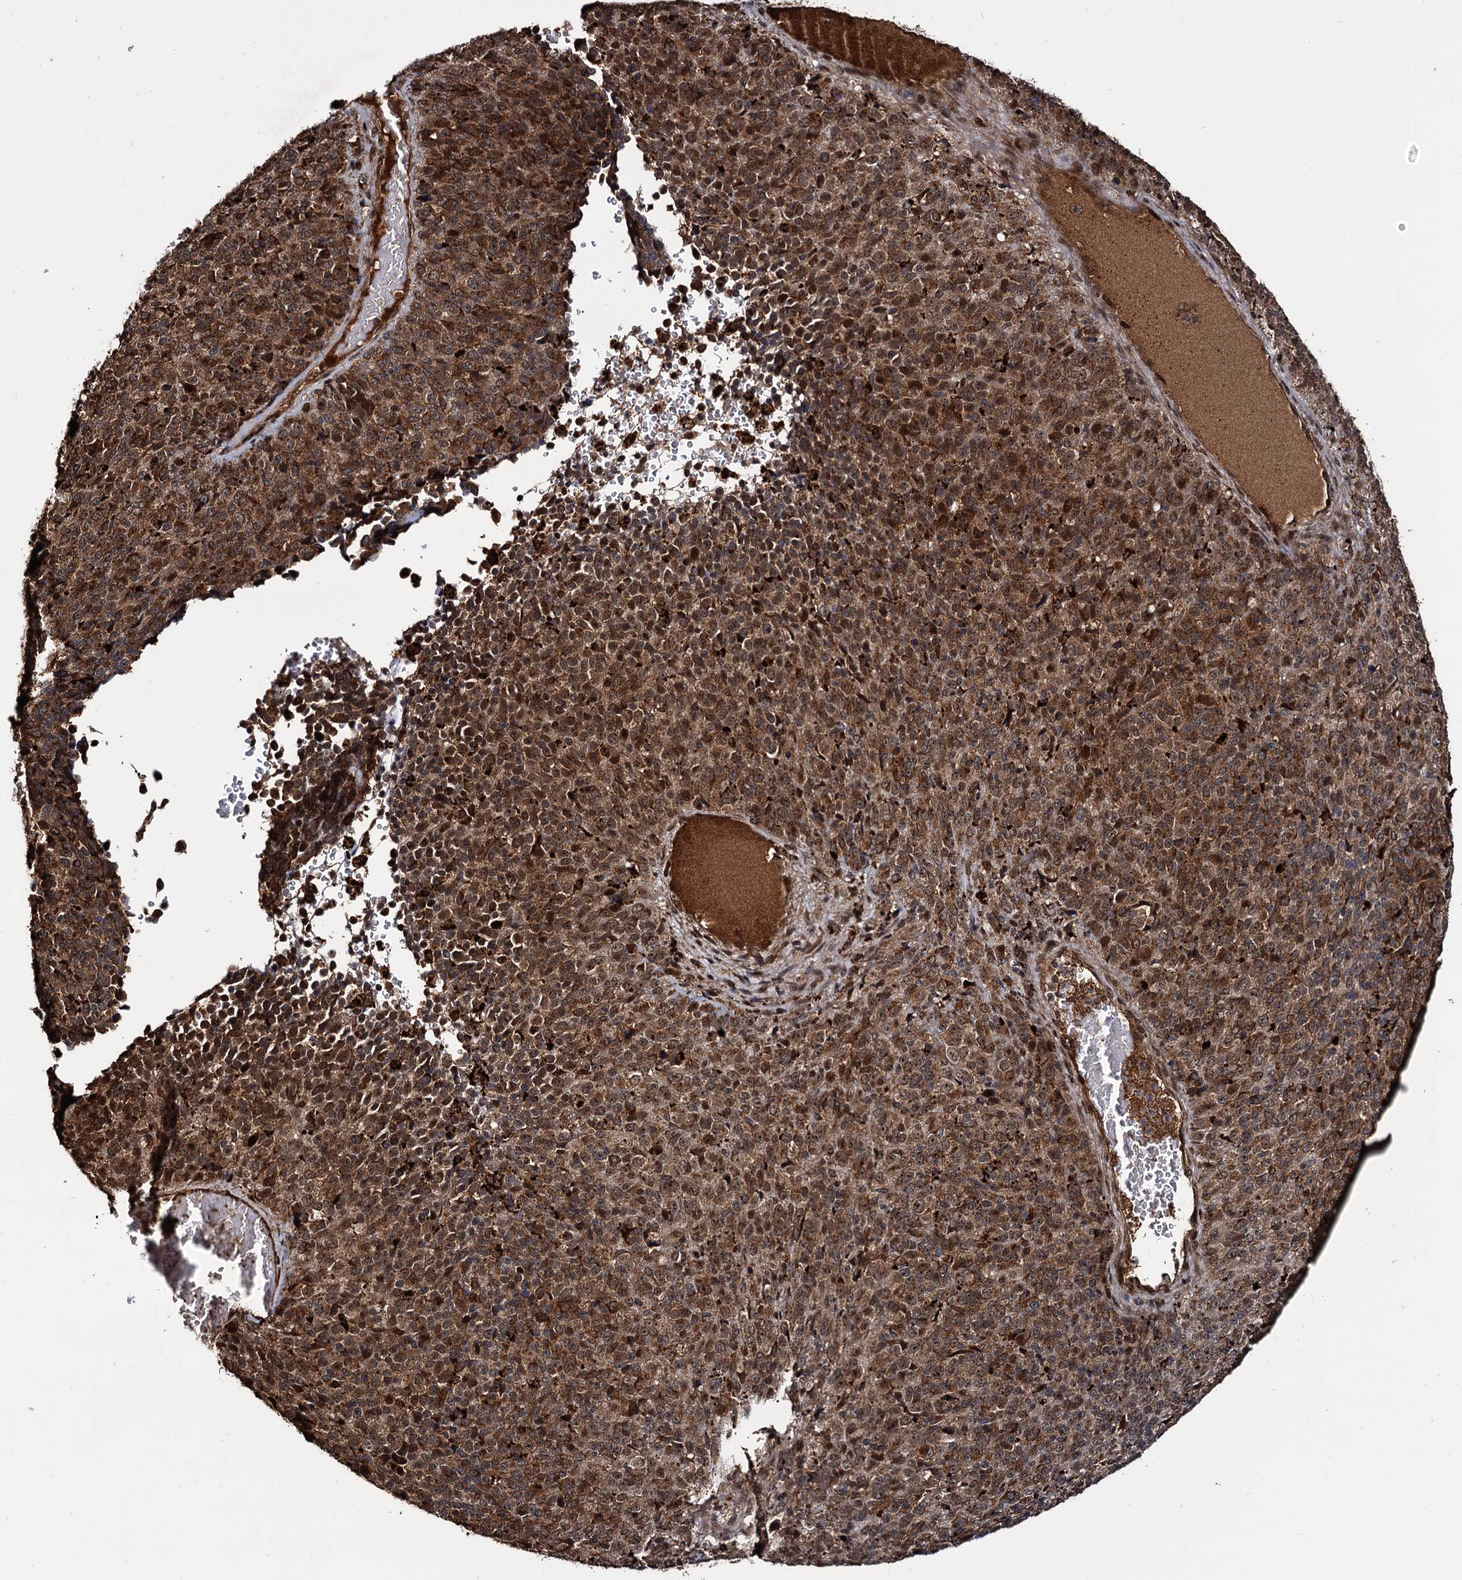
{"staining": {"intensity": "moderate", "quantity": ">75%", "location": "cytoplasmic/membranous"}, "tissue": "melanoma", "cell_type": "Tumor cells", "image_type": "cancer", "snomed": [{"axis": "morphology", "description": "Malignant melanoma, Metastatic site"}, {"axis": "topography", "description": "Brain"}], "caption": "Immunohistochemical staining of human melanoma shows medium levels of moderate cytoplasmic/membranous positivity in about >75% of tumor cells.", "gene": "CEP192", "patient": {"sex": "female", "age": 56}}